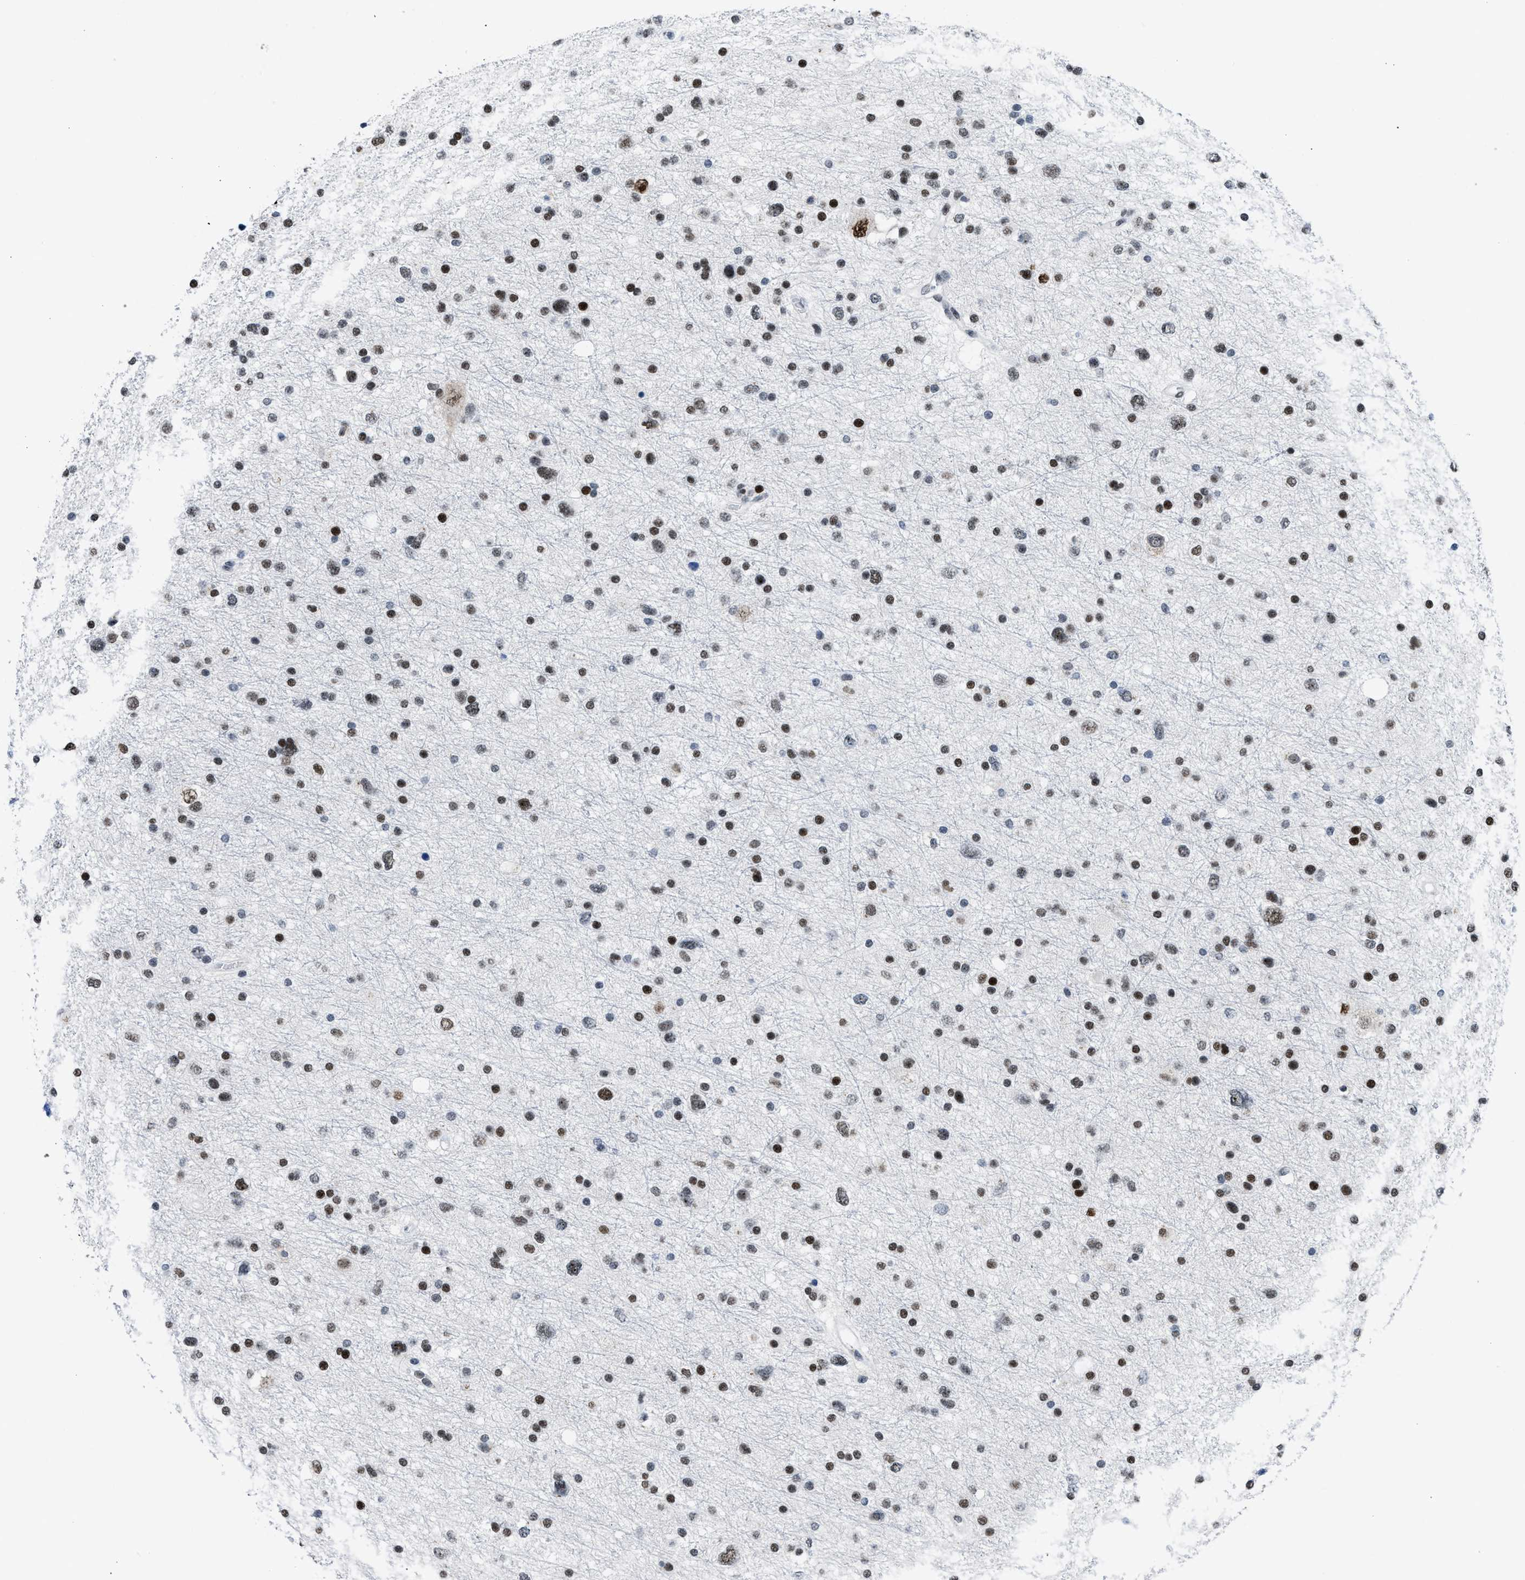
{"staining": {"intensity": "moderate", "quantity": ">75%", "location": "nuclear"}, "tissue": "glioma", "cell_type": "Tumor cells", "image_type": "cancer", "snomed": [{"axis": "morphology", "description": "Glioma, malignant, Low grade"}, {"axis": "topography", "description": "Brain"}], "caption": "Protein analysis of malignant low-grade glioma tissue exhibits moderate nuclear staining in approximately >75% of tumor cells.", "gene": "TERF2IP", "patient": {"sex": "female", "age": 37}}